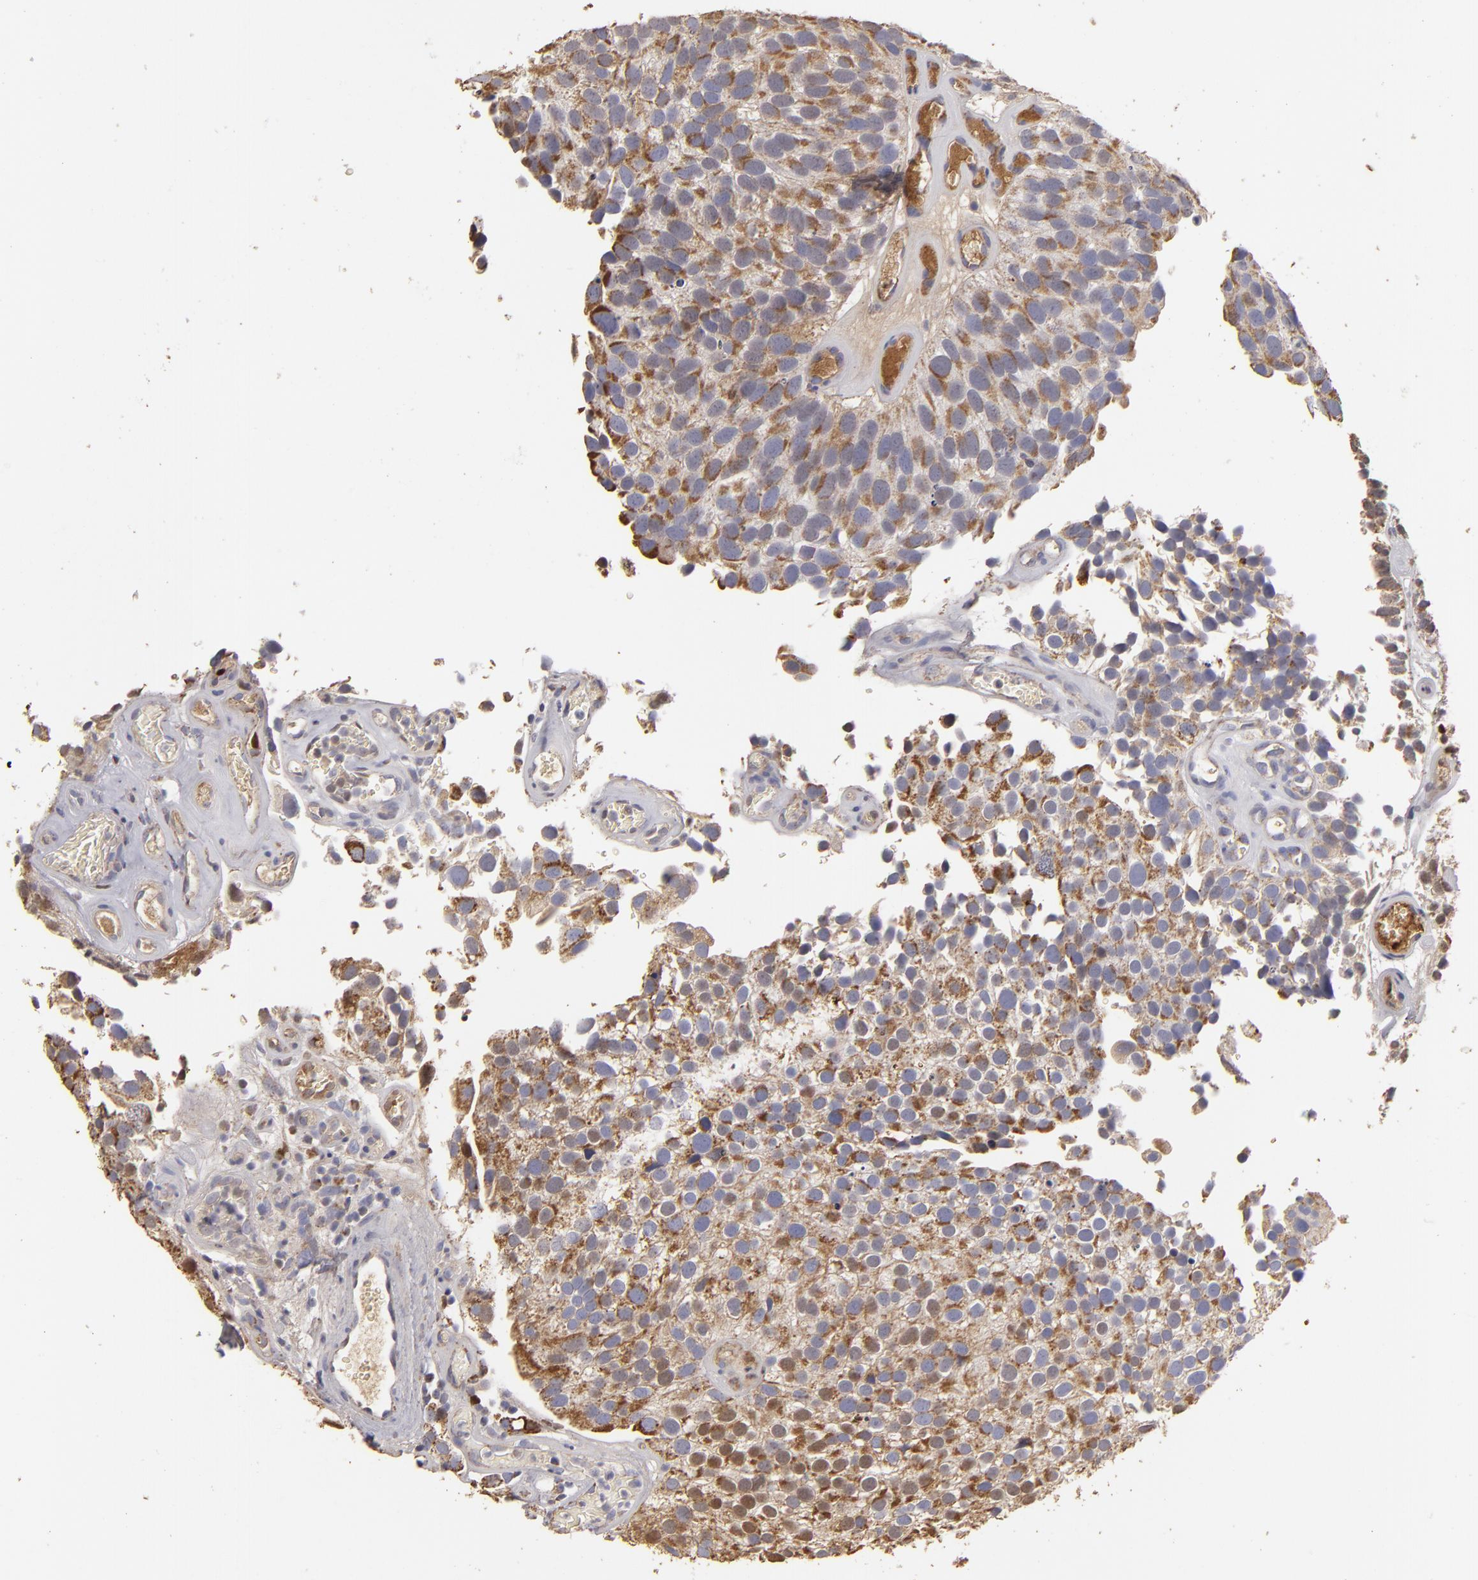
{"staining": {"intensity": "moderate", "quantity": ">75%", "location": "cytoplasmic/membranous"}, "tissue": "urothelial cancer", "cell_type": "Tumor cells", "image_type": "cancer", "snomed": [{"axis": "morphology", "description": "Urothelial carcinoma, High grade"}, {"axis": "topography", "description": "Urinary bladder"}], "caption": "A medium amount of moderate cytoplasmic/membranous positivity is seen in approximately >75% of tumor cells in urothelial cancer tissue.", "gene": "CFB", "patient": {"sex": "male", "age": 72}}